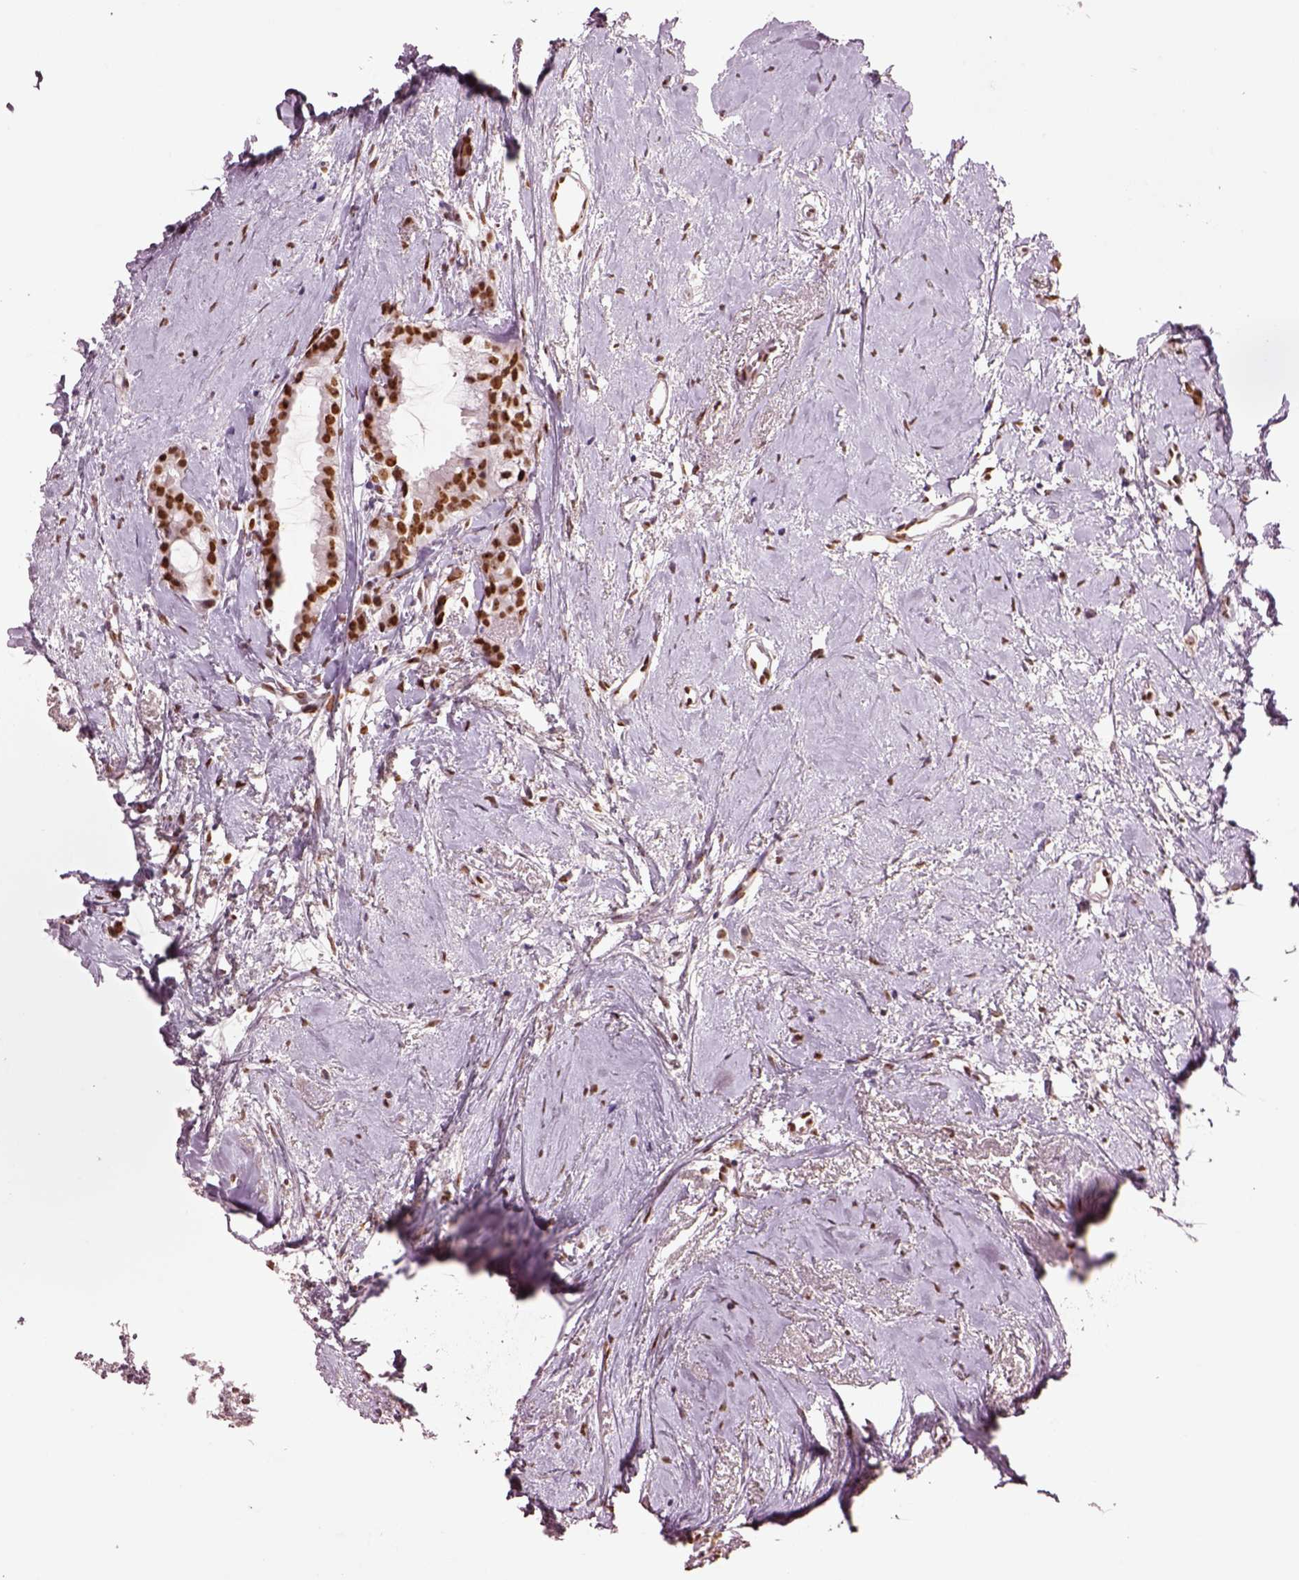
{"staining": {"intensity": "strong", "quantity": ">75%", "location": "nuclear"}, "tissue": "breast cancer", "cell_type": "Tumor cells", "image_type": "cancer", "snomed": [{"axis": "morphology", "description": "Duct carcinoma"}, {"axis": "topography", "description": "Breast"}], "caption": "DAB (3,3'-diaminobenzidine) immunohistochemical staining of human breast cancer (intraductal carcinoma) demonstrates strong nuclear protein staining in about >75% of tumor cells.", "gene": "DDX3X", "patient": {"sex": "female", "age": 40}}